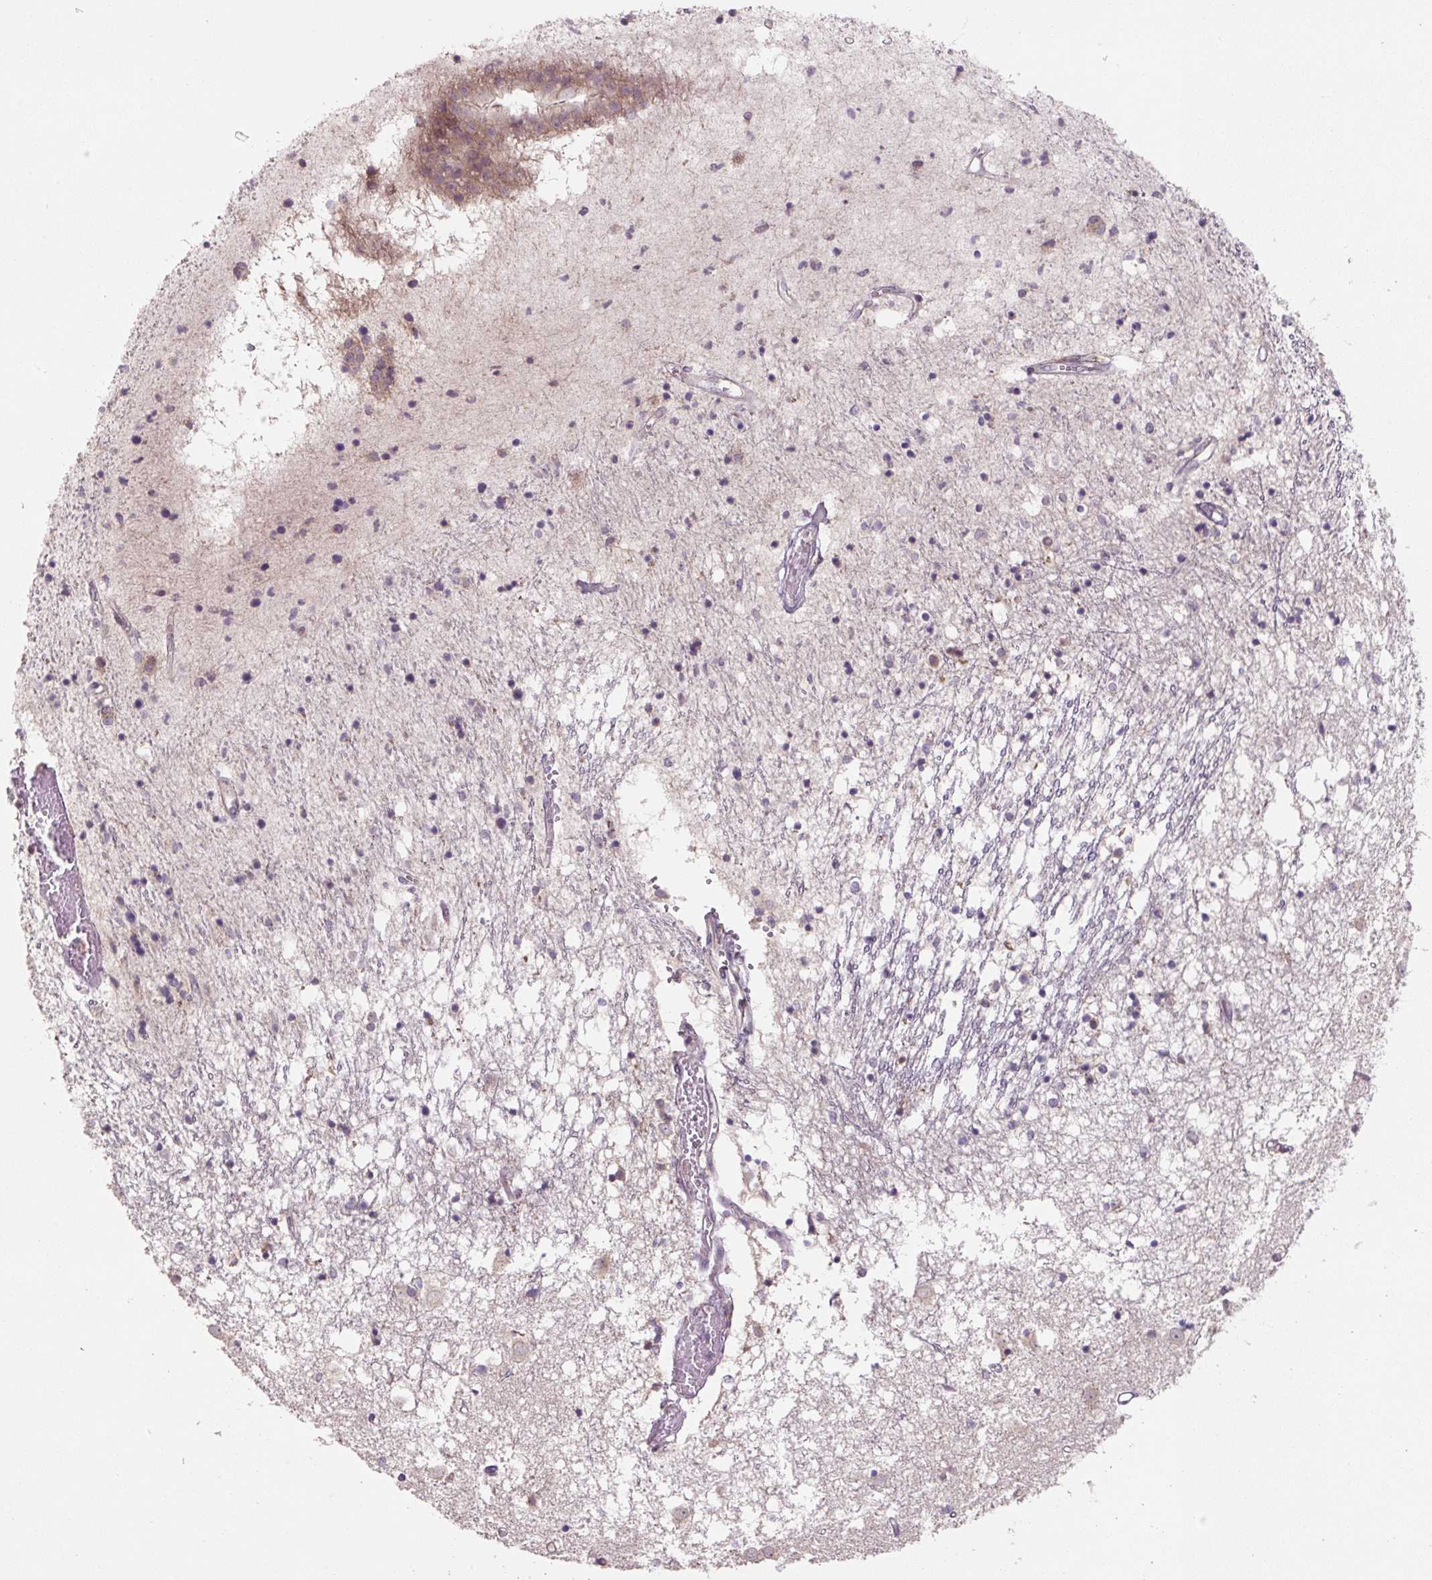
{"staining": {"intensity": "weak", "quantity": "<25%", "location": "cytoplasmic/membranous"}, "tissue": "caudate", "cell_type": "Glial cells", "image_type": "normal", "snomed": [{"axis": "morphology", "description": "Normal tissue, NOS"}, {"axis": "topography", "description": "Lateral ventricle wall"}], "caption": "An IHC image of normal caudate is shown. There is no staining in glial cells of caudate. (DAB immunohistochemistry (IHC) visualized using brightfield microscopy, high magnification).", "gene": "C2orf73", "patient": {"sex": "male", "age": 70}}